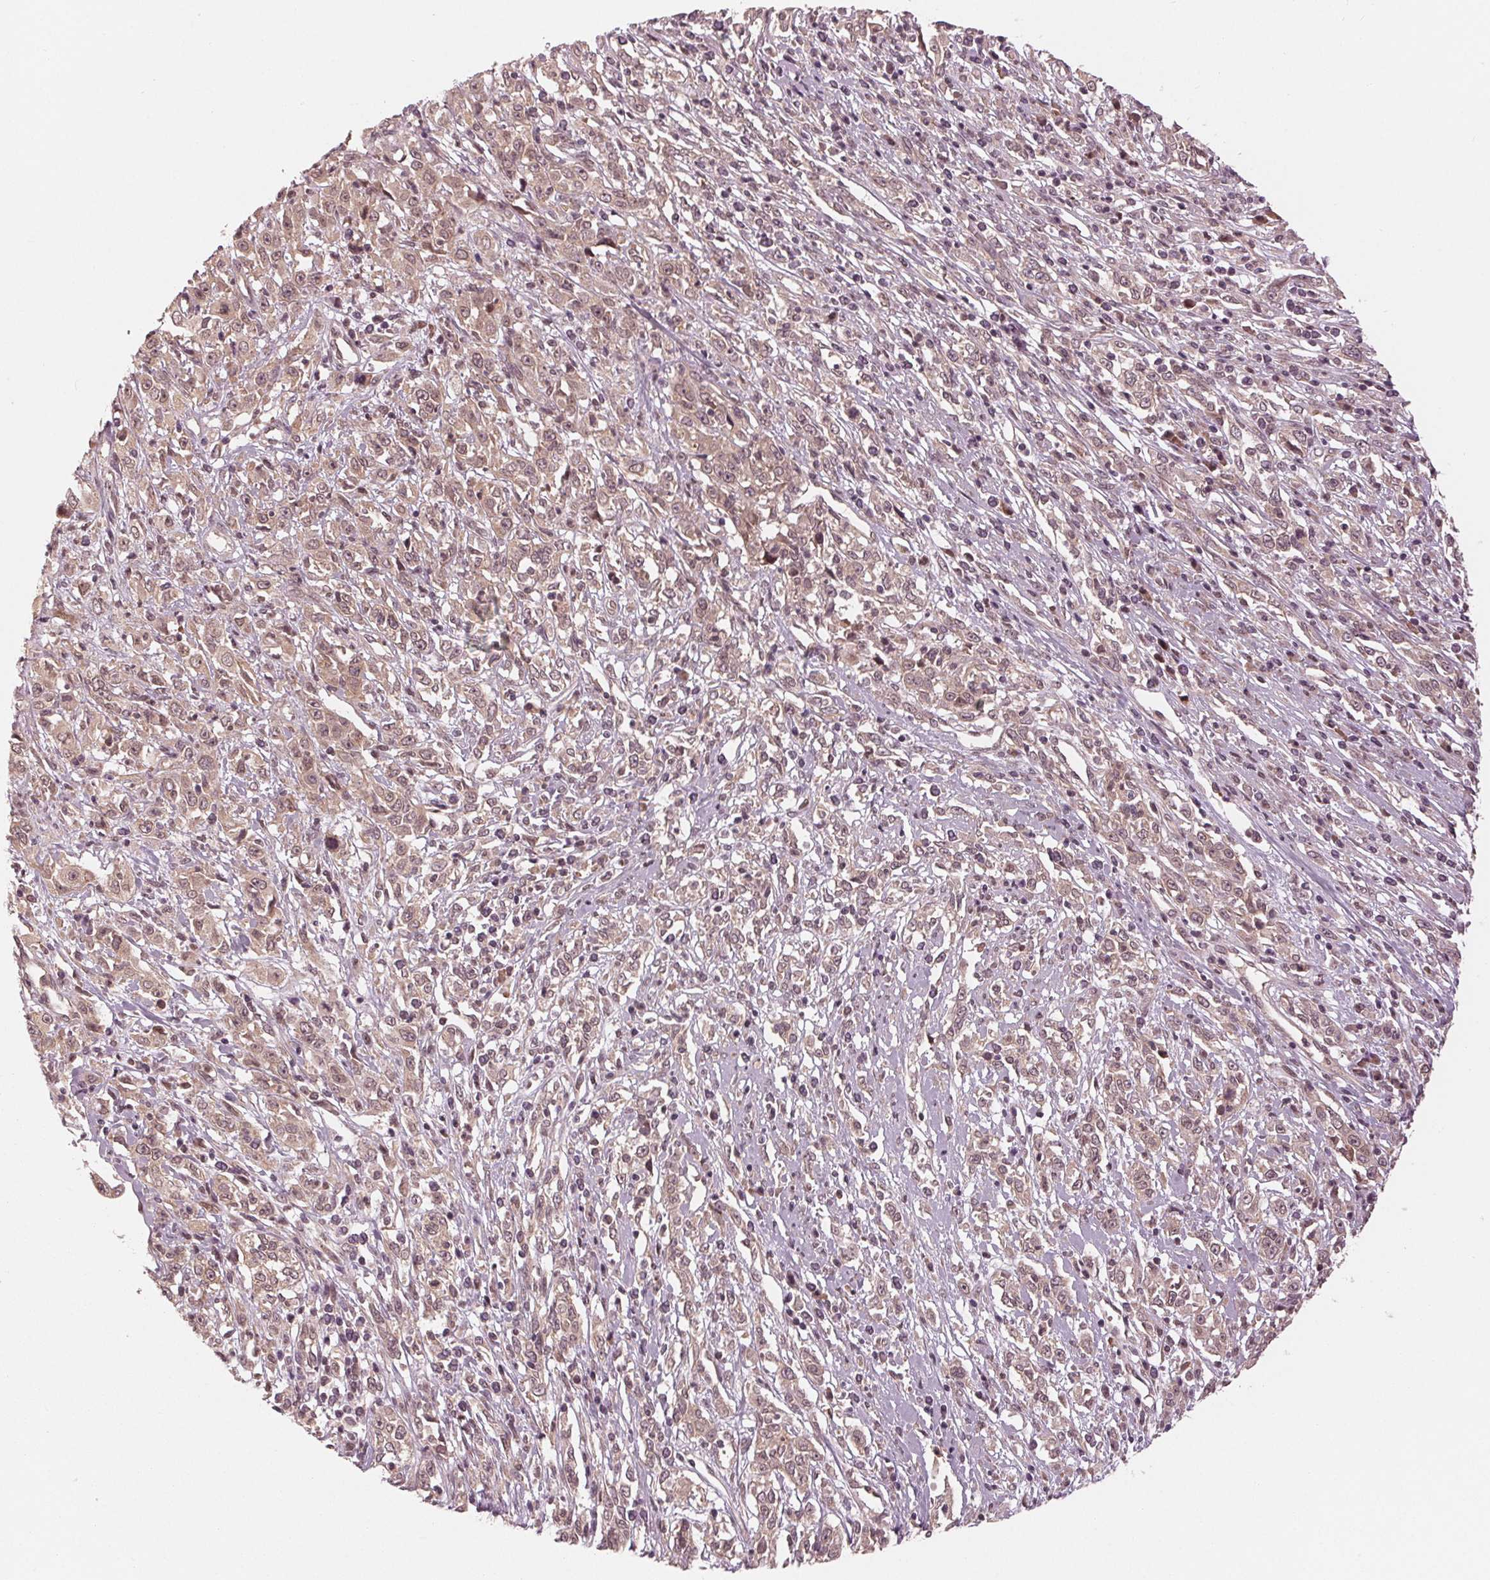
{"staining": {"intensity": "weak", "quantity": ">75%", "location": "cytoplasmic/membranous,nuclear"}, "tissue": "cervical cancer", "cell_type": "Tumor cells", "image_type": "cancer", "snomed": [{"axis": "morphology", "description": "Adenocarcinoma, NOS"}, {"axis": "topography", "description": "Cervix"}], "caption": "Weak cytoplasmic/membranous and nuclear expression for a protein is seen in approximately >75% of tumor cells of cervical cancer using immunohistochemistry.", "gene": "ZNF471", "patient": {"sex": "female", "age": 40}}